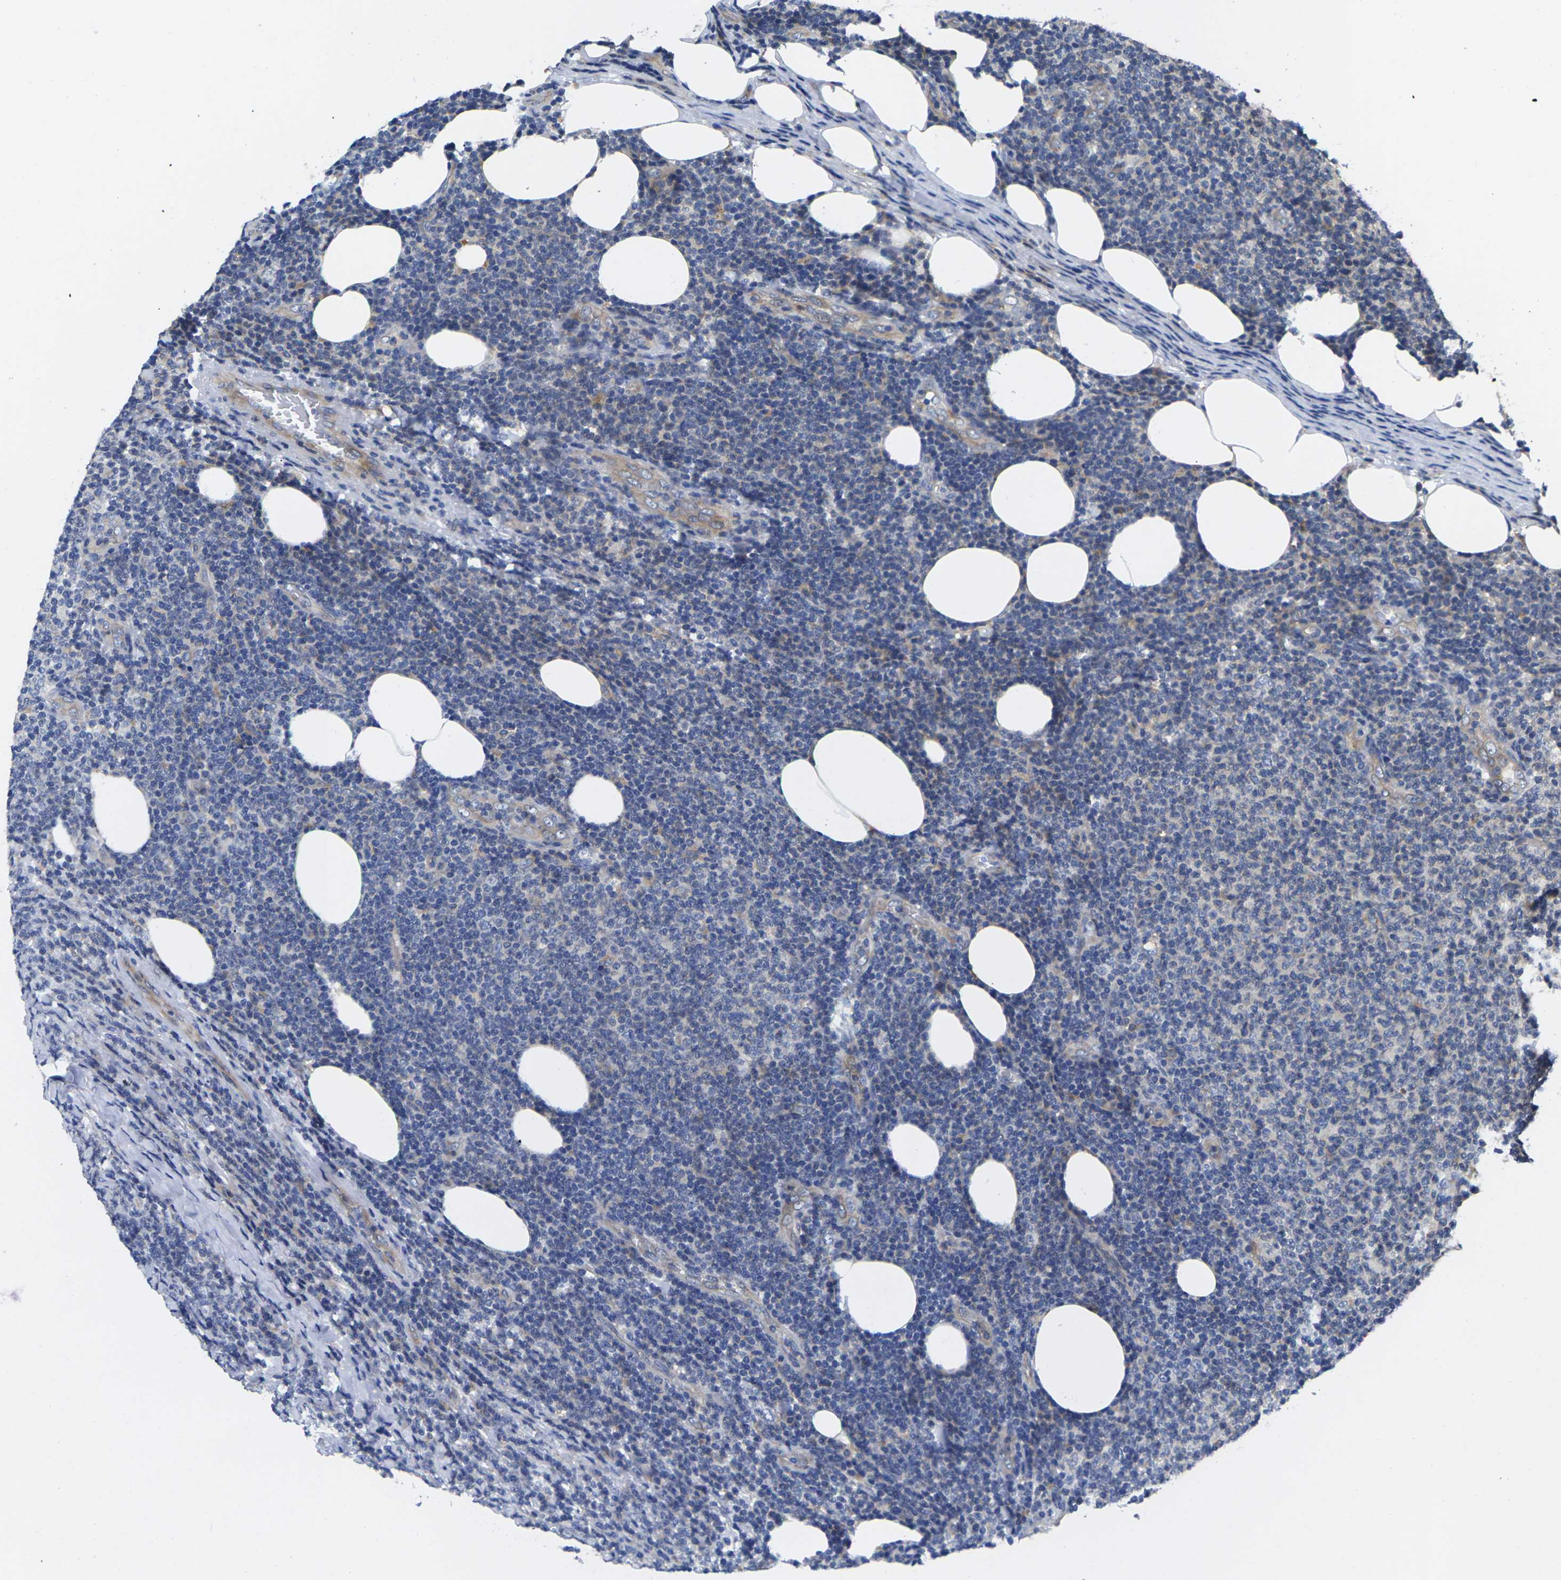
{"staining": {"intensity": "negative", "quantity": "none", "location": "none"}, "tissue": "lymphoma", "cell_type": "Tumor cells", "image_type": "cancer", "snomed": [{"axis": "morphology", "description": "Malignant lymphoma, non-Hodgkin's type, Low grade"}, {"axis": "topography", "description": "Lymph node"}], "caption": "DAB (3,3'-diaminobenzidine) immunohistochemical staining of human lymphoma displays no significant expression in tumor cells.", "gene": "SCNN1A", "patient": {"sex": "male", "age": 66}}